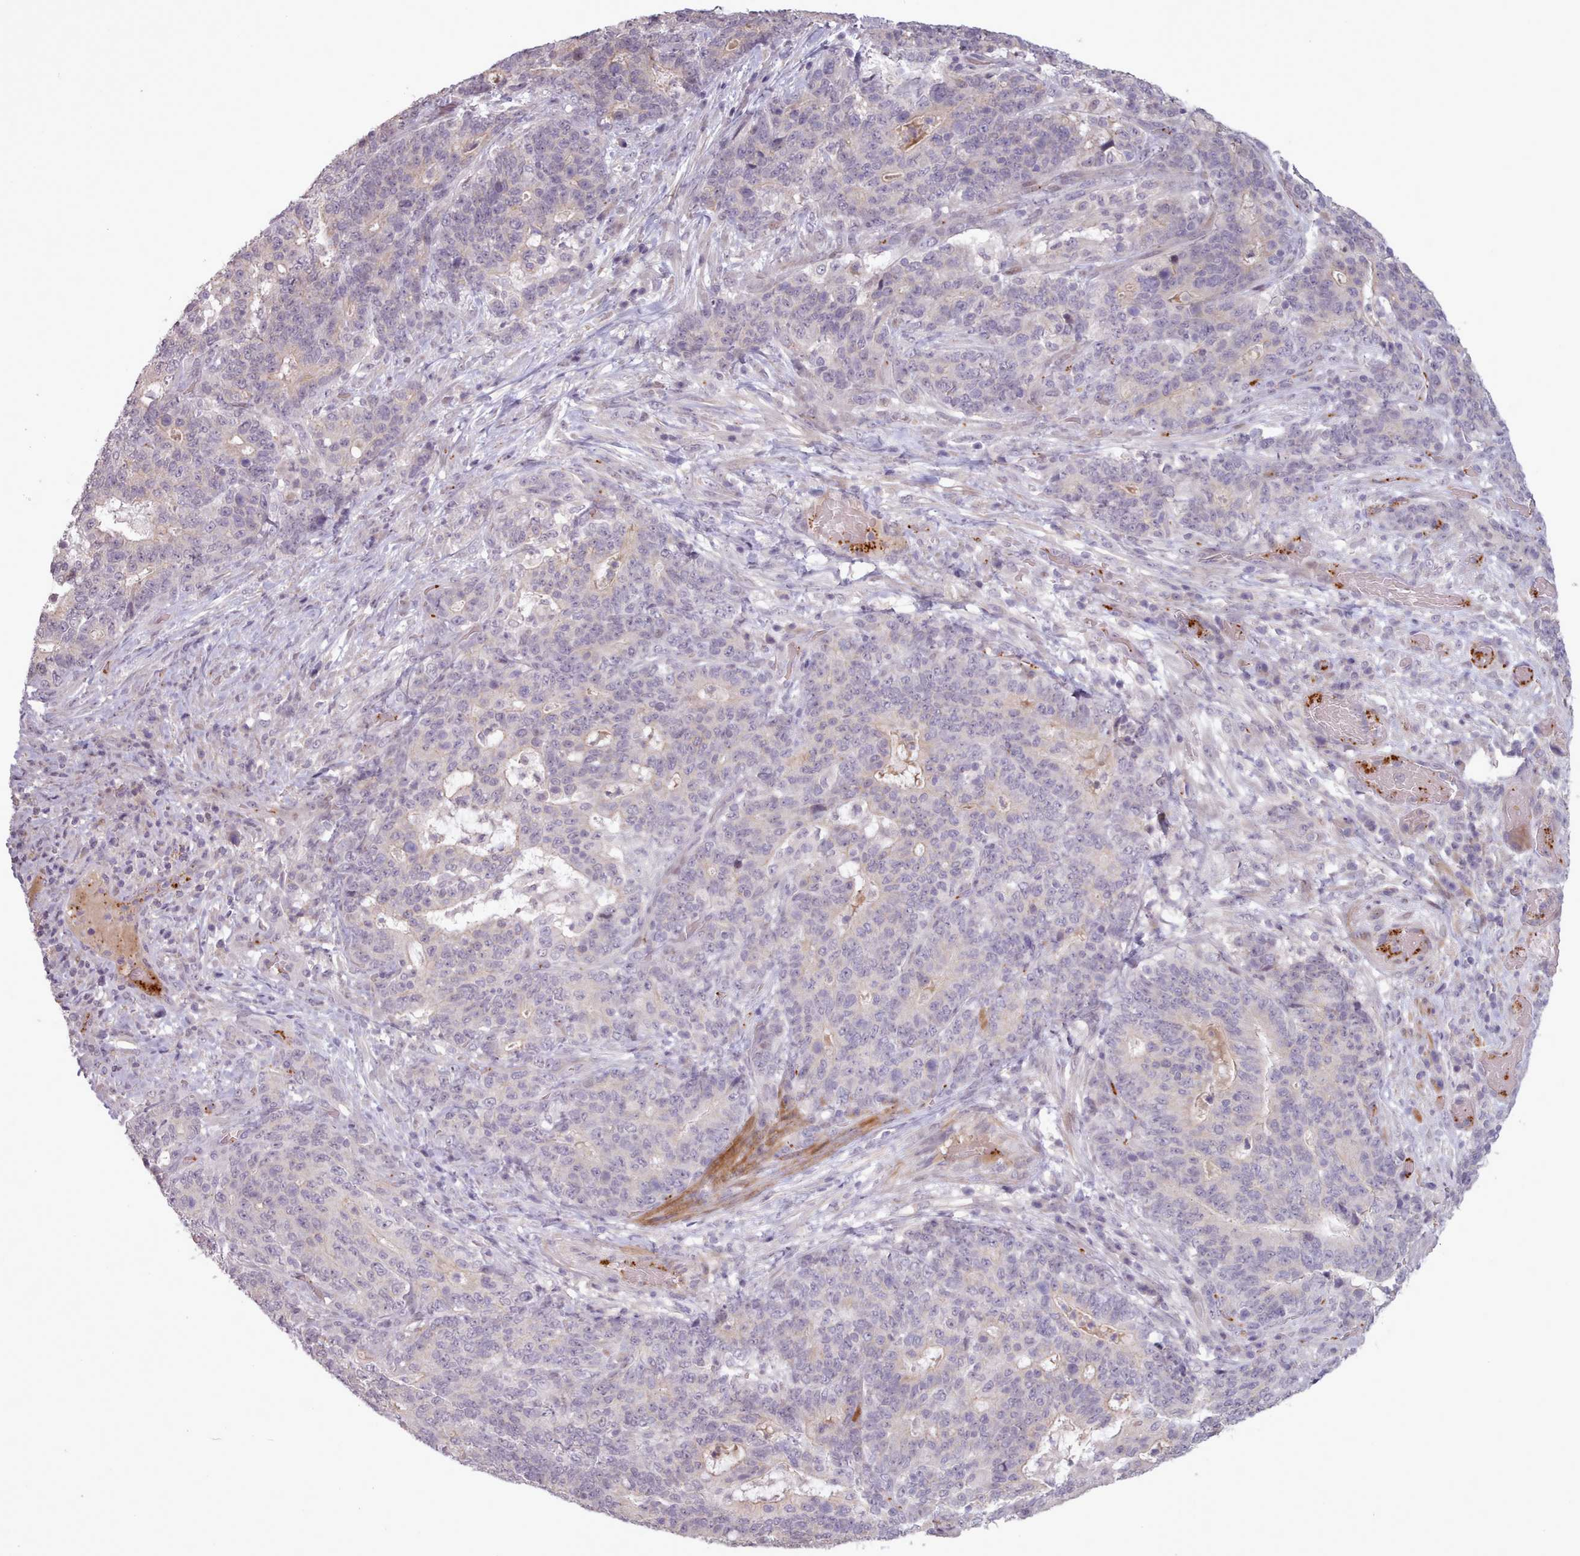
{"staining": {"intensity": "negative", "quantity": "none", "location": "none"}, "tissue": "stomach cancer", "cell_type": "Tumor cells", "image_type": "cancer", "snomed": [{"axis": "morphology", "description": "Normal tissue, NOS"}, {"axis": "morphology", "description": "Adenocarcinoma, NOS"}, {"axis": "topography", "description": "Stomach"}], "caption": "Tumor cells show no significant positivity in stomach cancer.", "gene": "LEFTY2", "patient": {"sex": "female", "age": 64}}